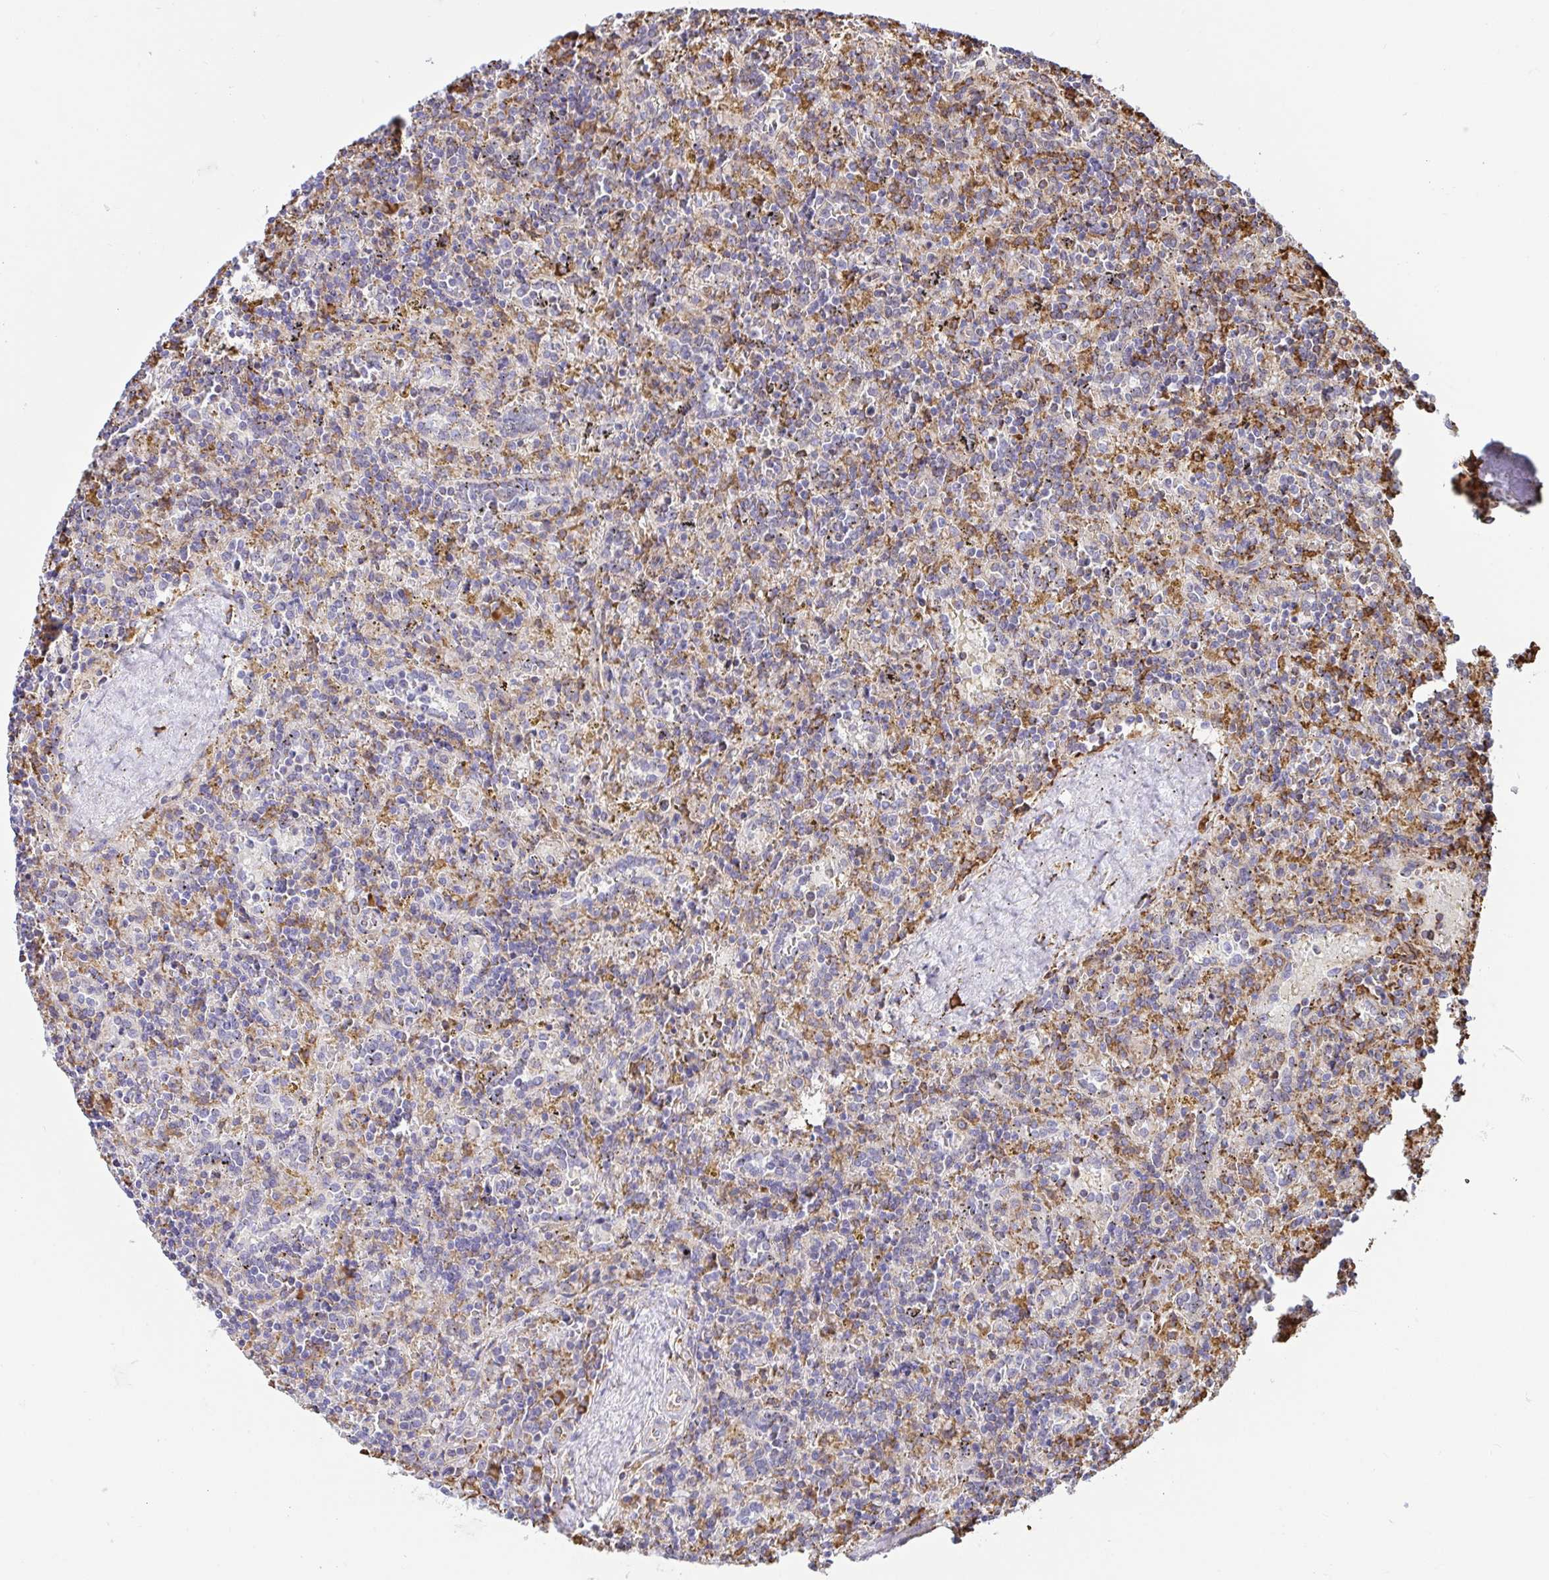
{"staining": {"intensity": "negative", "quantity": "none", "location": "none"}, "tissue": "lymphoma", "cell_type": "Tumor cells", "image_type": "cancer", "snomed": [{"axis": "morphology", "description": "Malignant lymphoma, non-Hodgkin's type, Low grade"}, {"axis": "topography", "description": "Spleen"}], "caption": "The IHC histopathology image has no significant expression in tumor cells of malignant lymphoma, non-Hodgkin's type (low-grade) tissue.", "gene": "CLGN", "patient": {"sex": "male", "age": 67}}